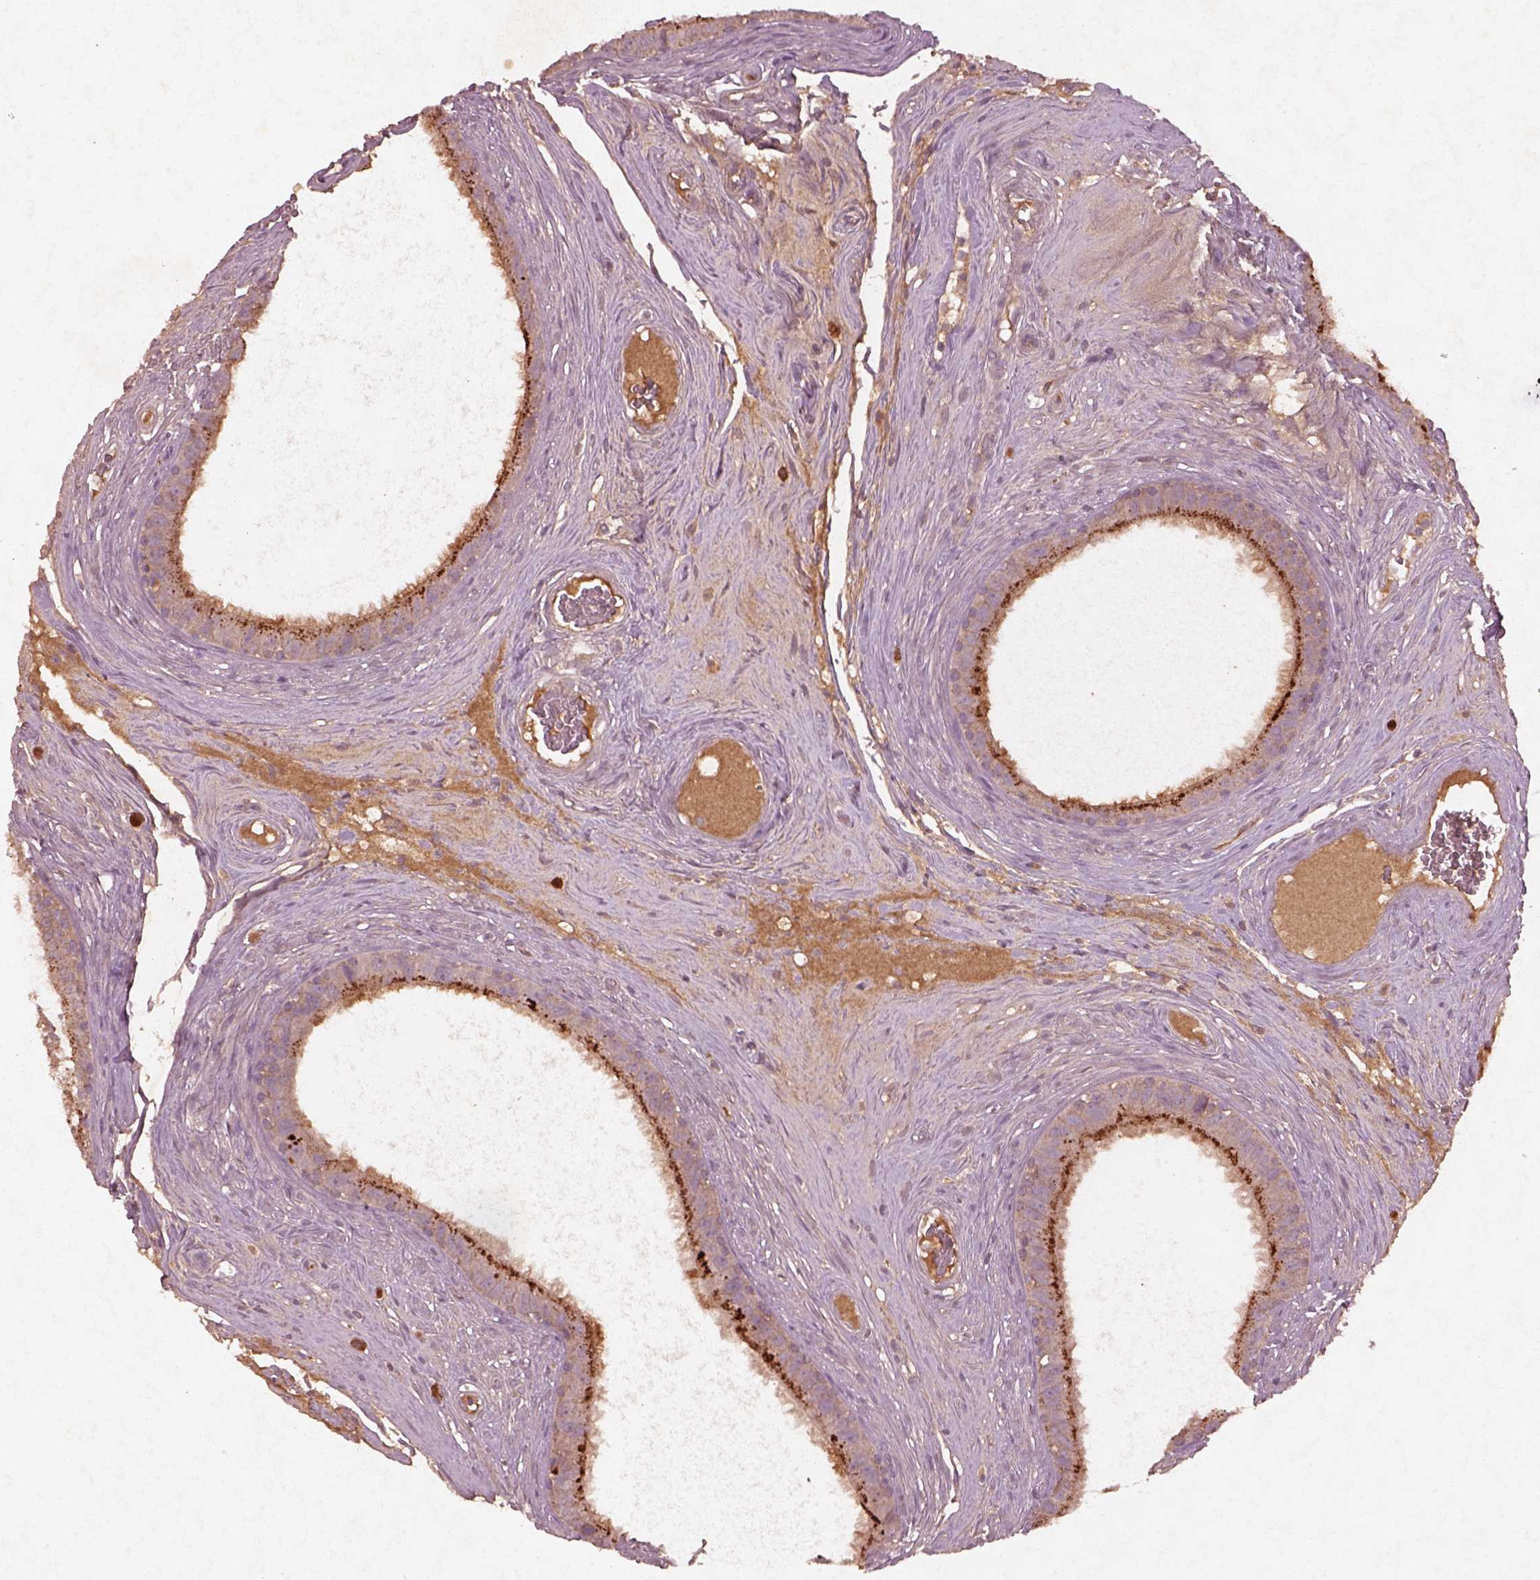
{"staining": {"intensity": "moderate", "quantity": ">75%", "location": "cytoplasmic/membranous"}, "tissue": "epididymis", "cell_type": "Glandular cells", "image_type": "normal", "snomed": [{"axis": "morphology", "description": "Normal tissue, NOS"}, {"axis": "topography", "description": "Epididymis"}], "caption": "IHC staining of normal epididymis, which exhibits medium levels of moderate cytoplasmic/membranous staining in approximately >75% of glandular cells indicating moderate cytoplasmic/membranous protein expression. The staining was performed using DAB (brown) for protein detection and nuclei were counterstained in hematoxylin (blue).", "gene": "FAM234A", "patient": {"sex": "male", "age": 59}}